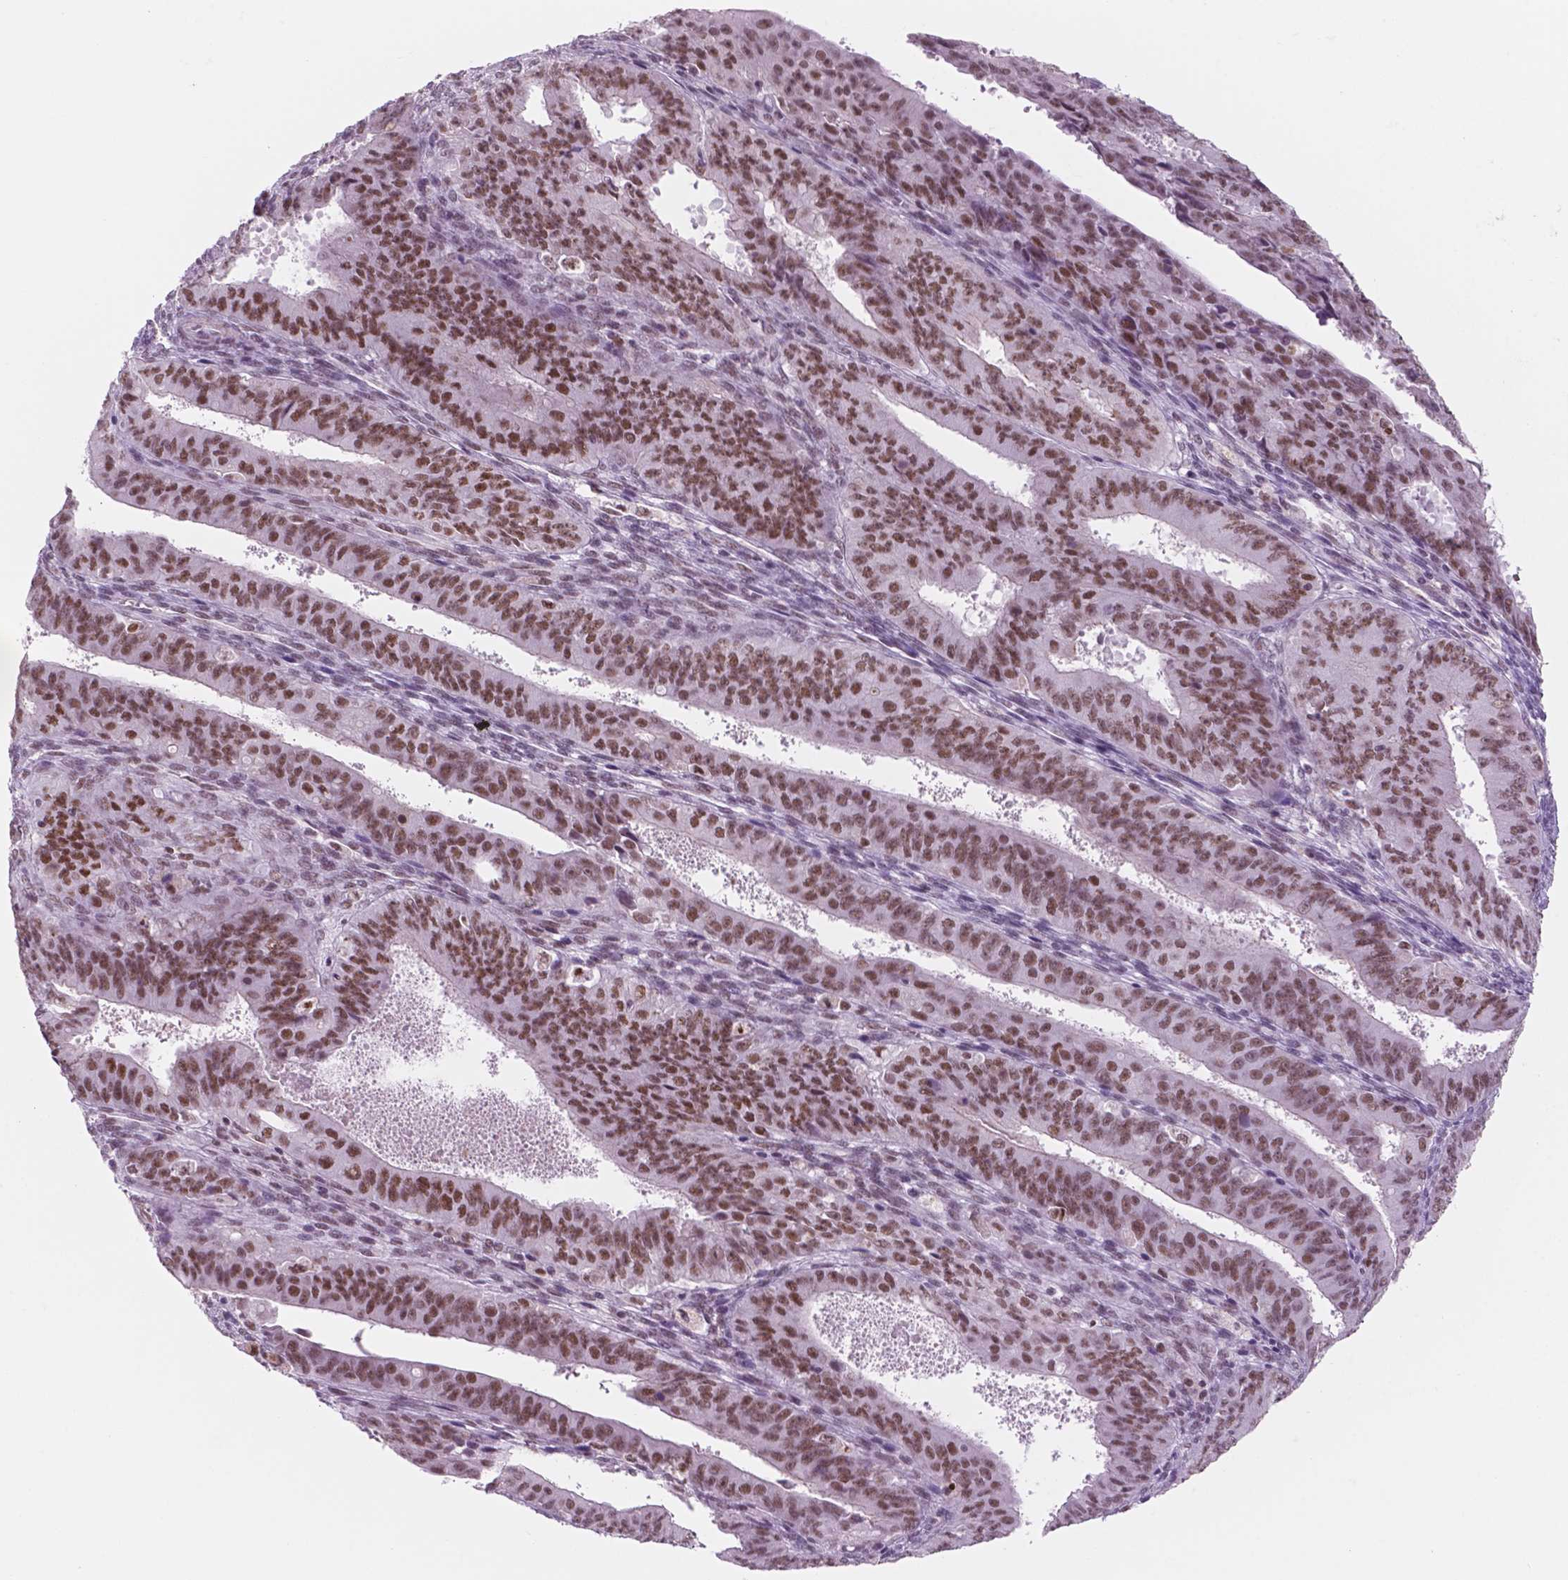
{"staining": {"intensity": "moderate", "quantity": ">75%", "location": "nuclear"}, "tissue": "ovarian cancer", "cell_type": "Tumor cells", "image_type": "cancer", "snomed": [{"axis": "morphology", "description": "Carcinoma, endometroid"}, {"axis": "topography", "description": "Ovary"}], "caption": "Immunohistochemical staining of human ovarian endometroid carcinoma exhibits medium levels of moderate nuclear expression in about >75% of tumor cells.", "gene": "CTR9", "patient": {"sex": "female", "age": 42}}